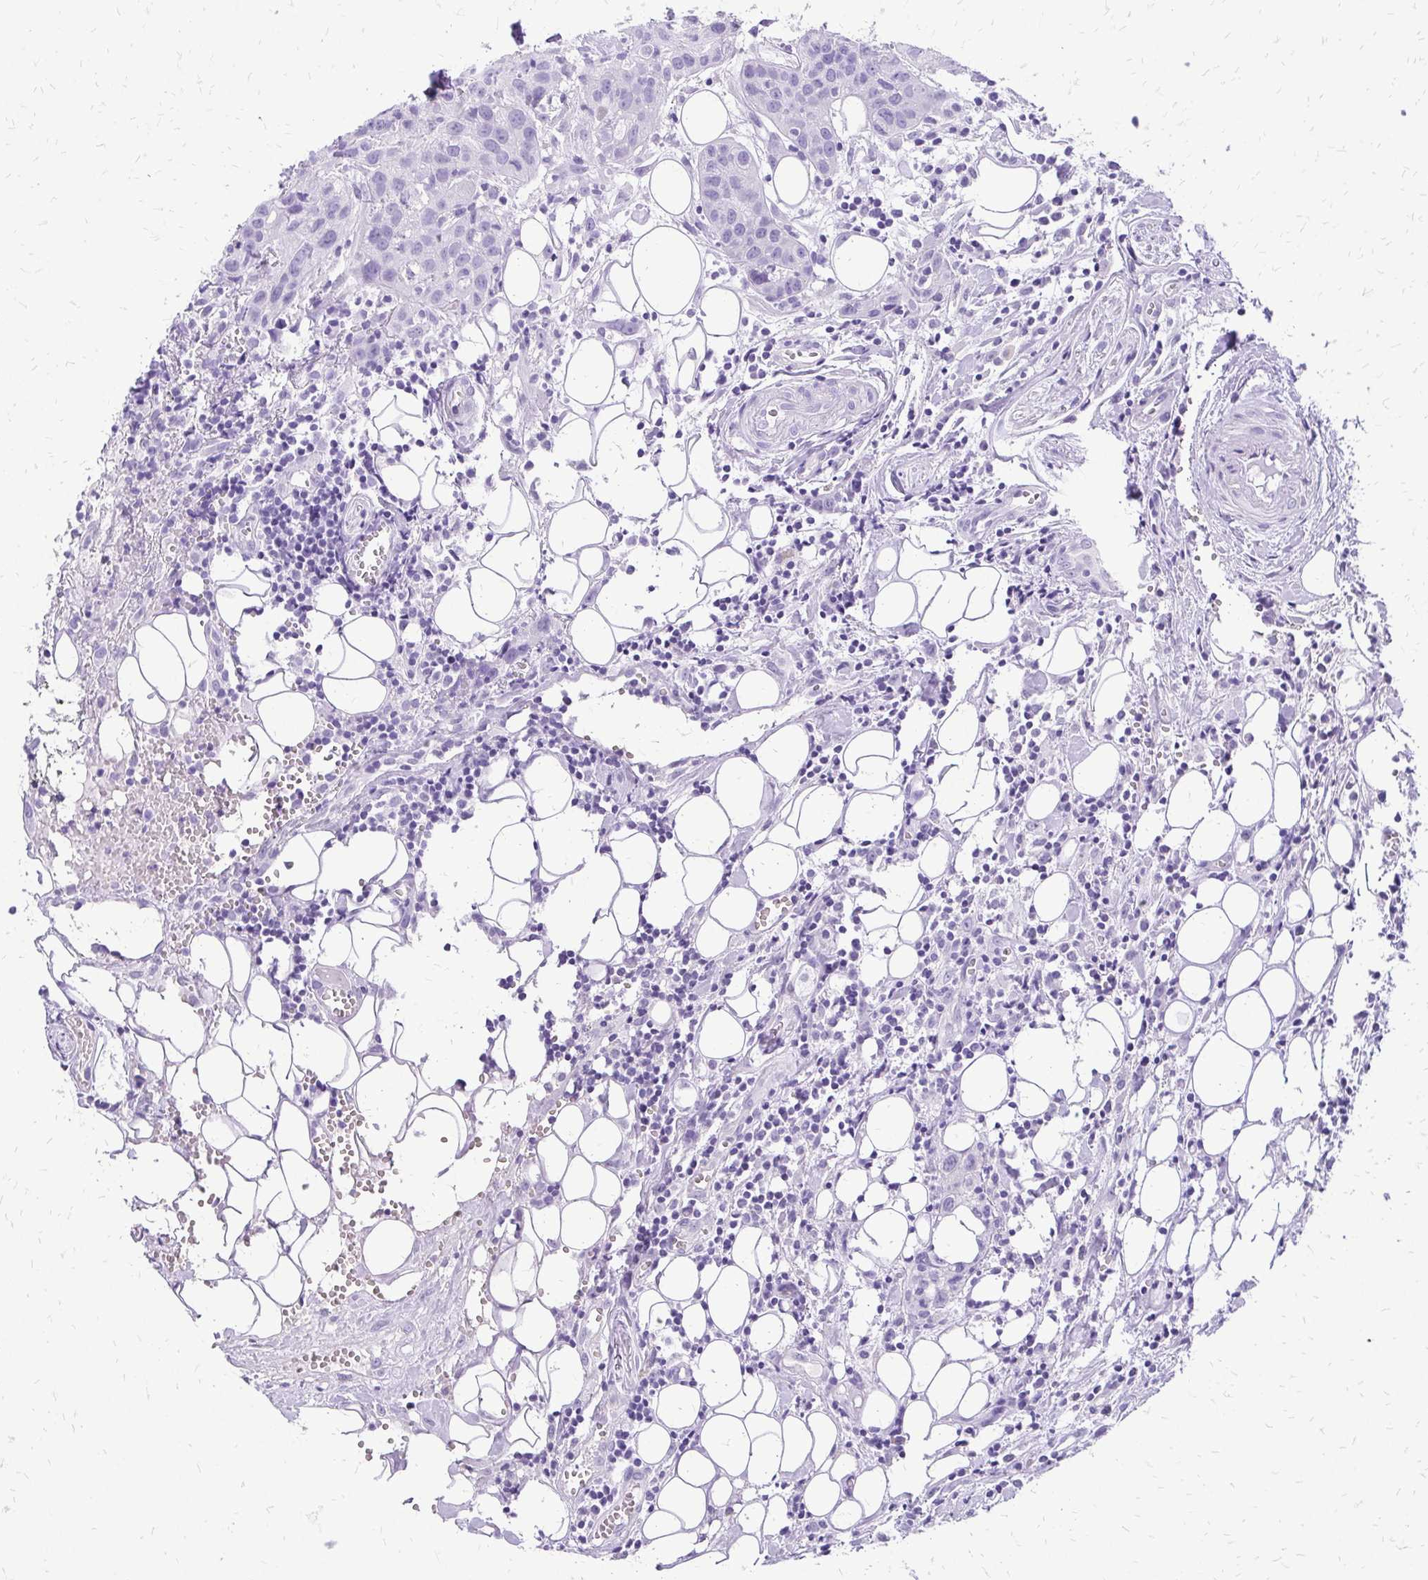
{"staining": {"intensity": "negative", "quantity": "none", "location": "none"}, "tissue": "head and neck cancer", "cell_type": "Tumor cells", "image_type": "cancer", "snomed": [{"axis": "morphology", "description": "Squamous cell carcinoma, NOS"}, {"axis": "topography", "description": "Oral tissue"}, {"axis": "topography", "description": "Head-Neck"}], "caption": "Immunohistochemistry (IHC) image of human head and neck cancer stained for a protein (brown), which shows no staining in tumor cells.", "gene": "SLC32A1", "patient": {"sex": "male", "age": 58}}